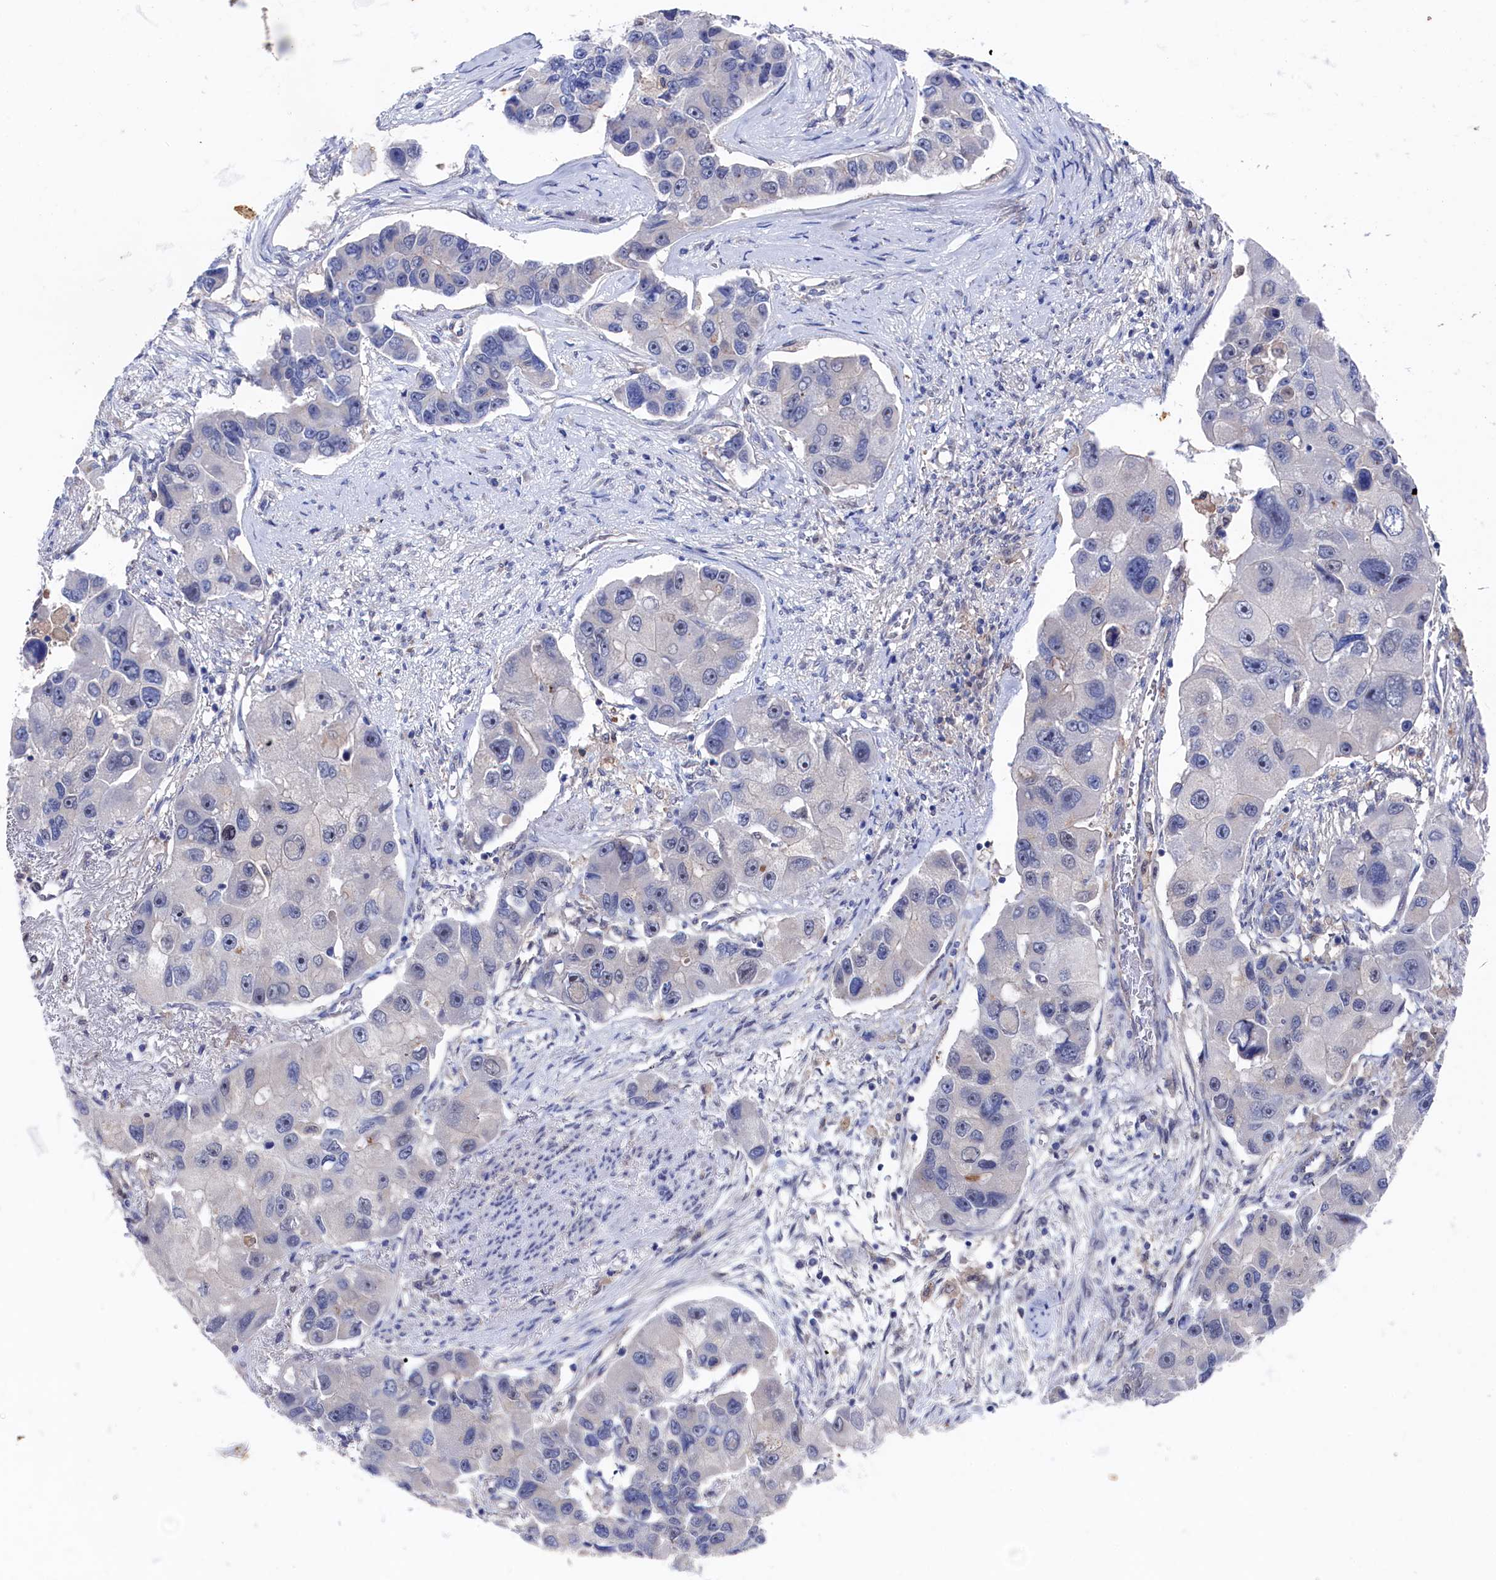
{"staining": {"intensity": "negative", "quantity": "none", "location": "none"}, "tissue": "lung cancer", "cell_type": "Tumor cells", "image_type": "cancer", "snomed": [{"axis": "morphology", "description": "Adenocarcinoma, NOS"}, {"axis": "topography", "description": "Lung"}], "caption": "Immunohistochemical staining of human lung cancer displays no significant staining in tumor cells.", "gene": "RNH1", "patient": {"sex": "female", "age": 54}}